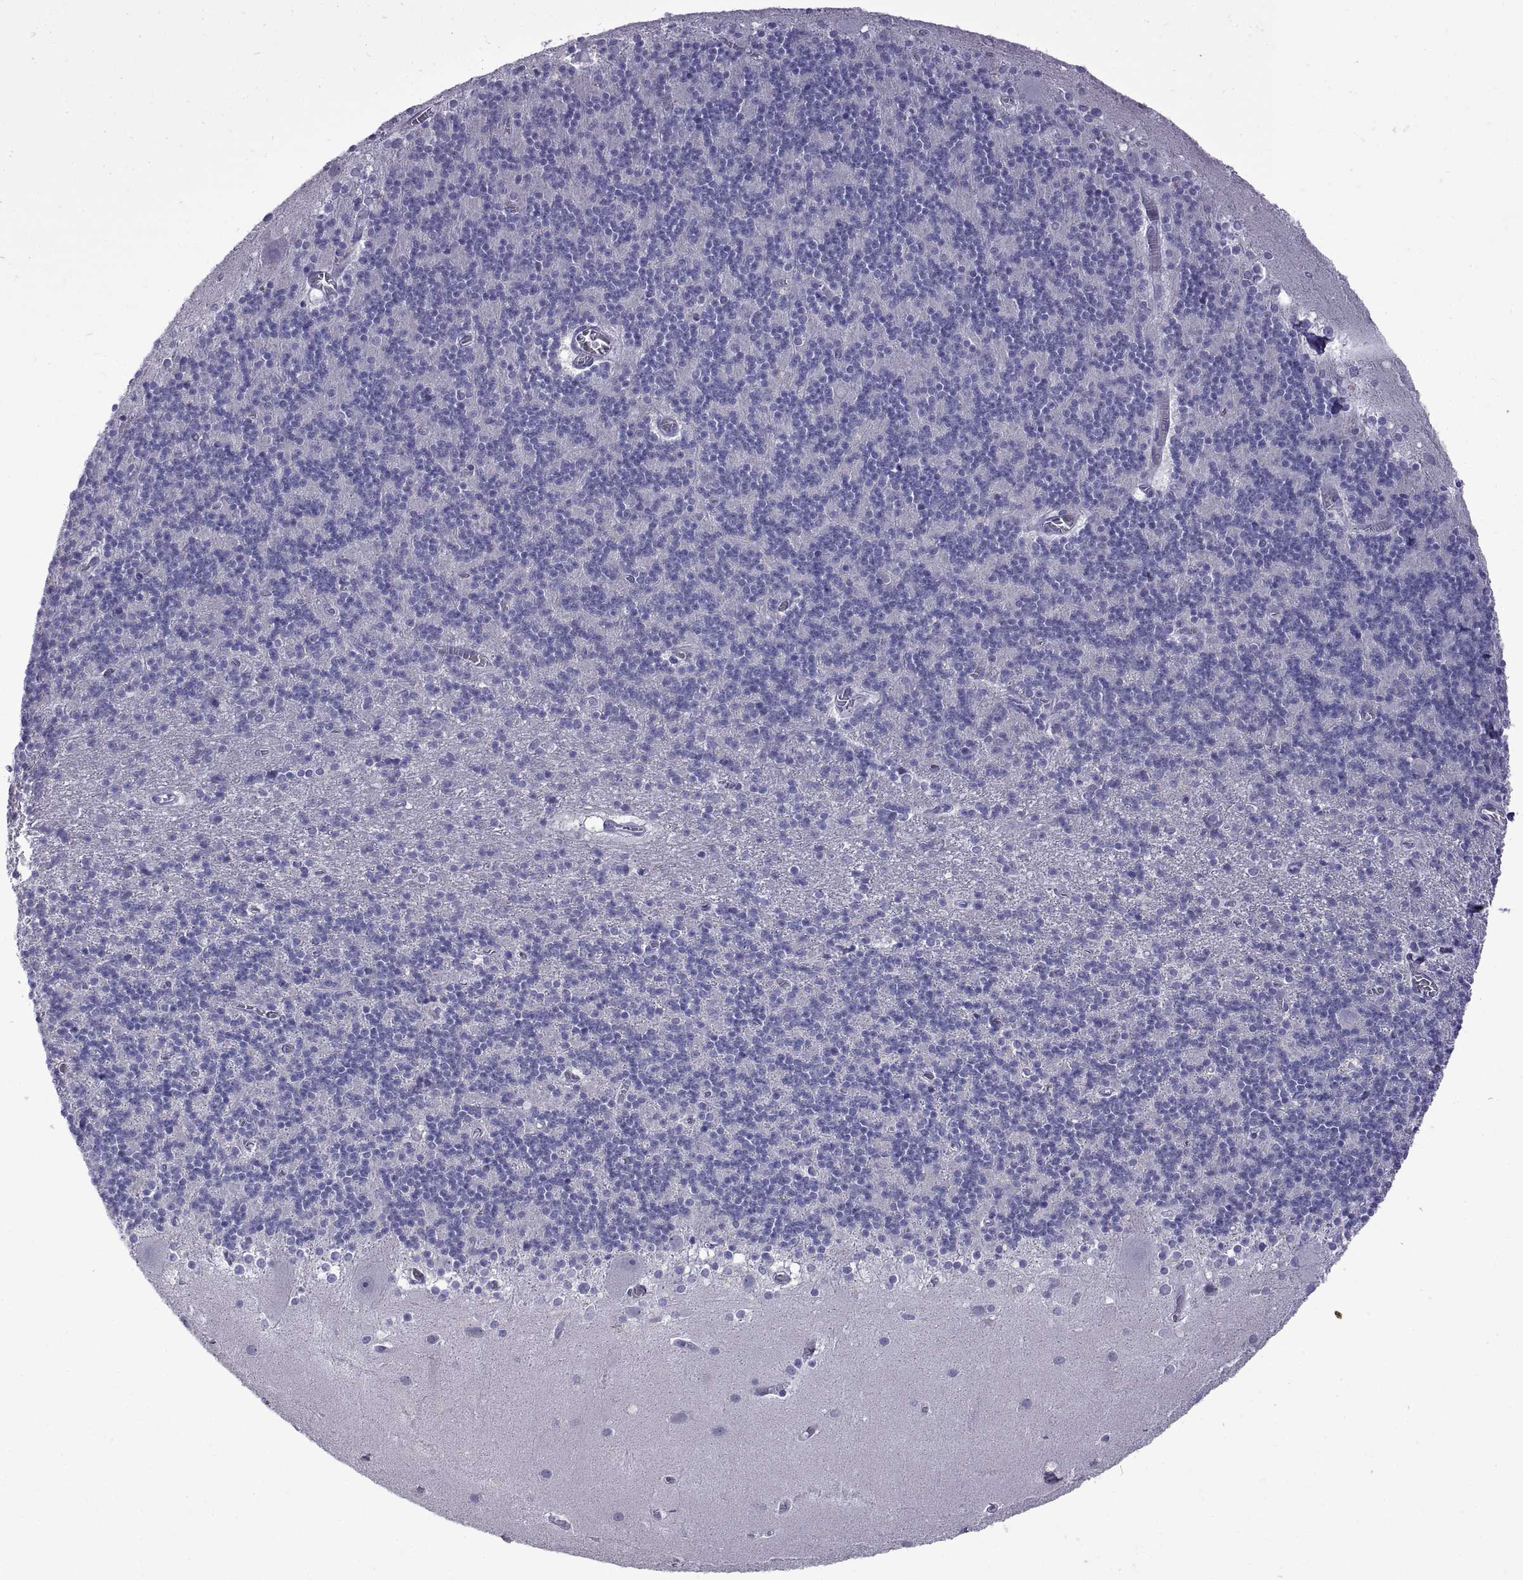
{"staining": {"intensity": "negative", "quantity": "none", "location": "none"}, "tissue": "cerebellum", "cell_type": "Cells in granular layer", "image_type": "normal", "snomed": [{"axis": "morphology", "description": "Normal tissue, NOS"}, {"axis": "topography", "description": "Cerebellum"}], "caption": "This is a photomicrograph of IHC staining of unremarkable cerebellum, which shows no expression in cells in granular layer.", "gene": "SPDYE10", "patient": {"sex": "male", "age": 70}}